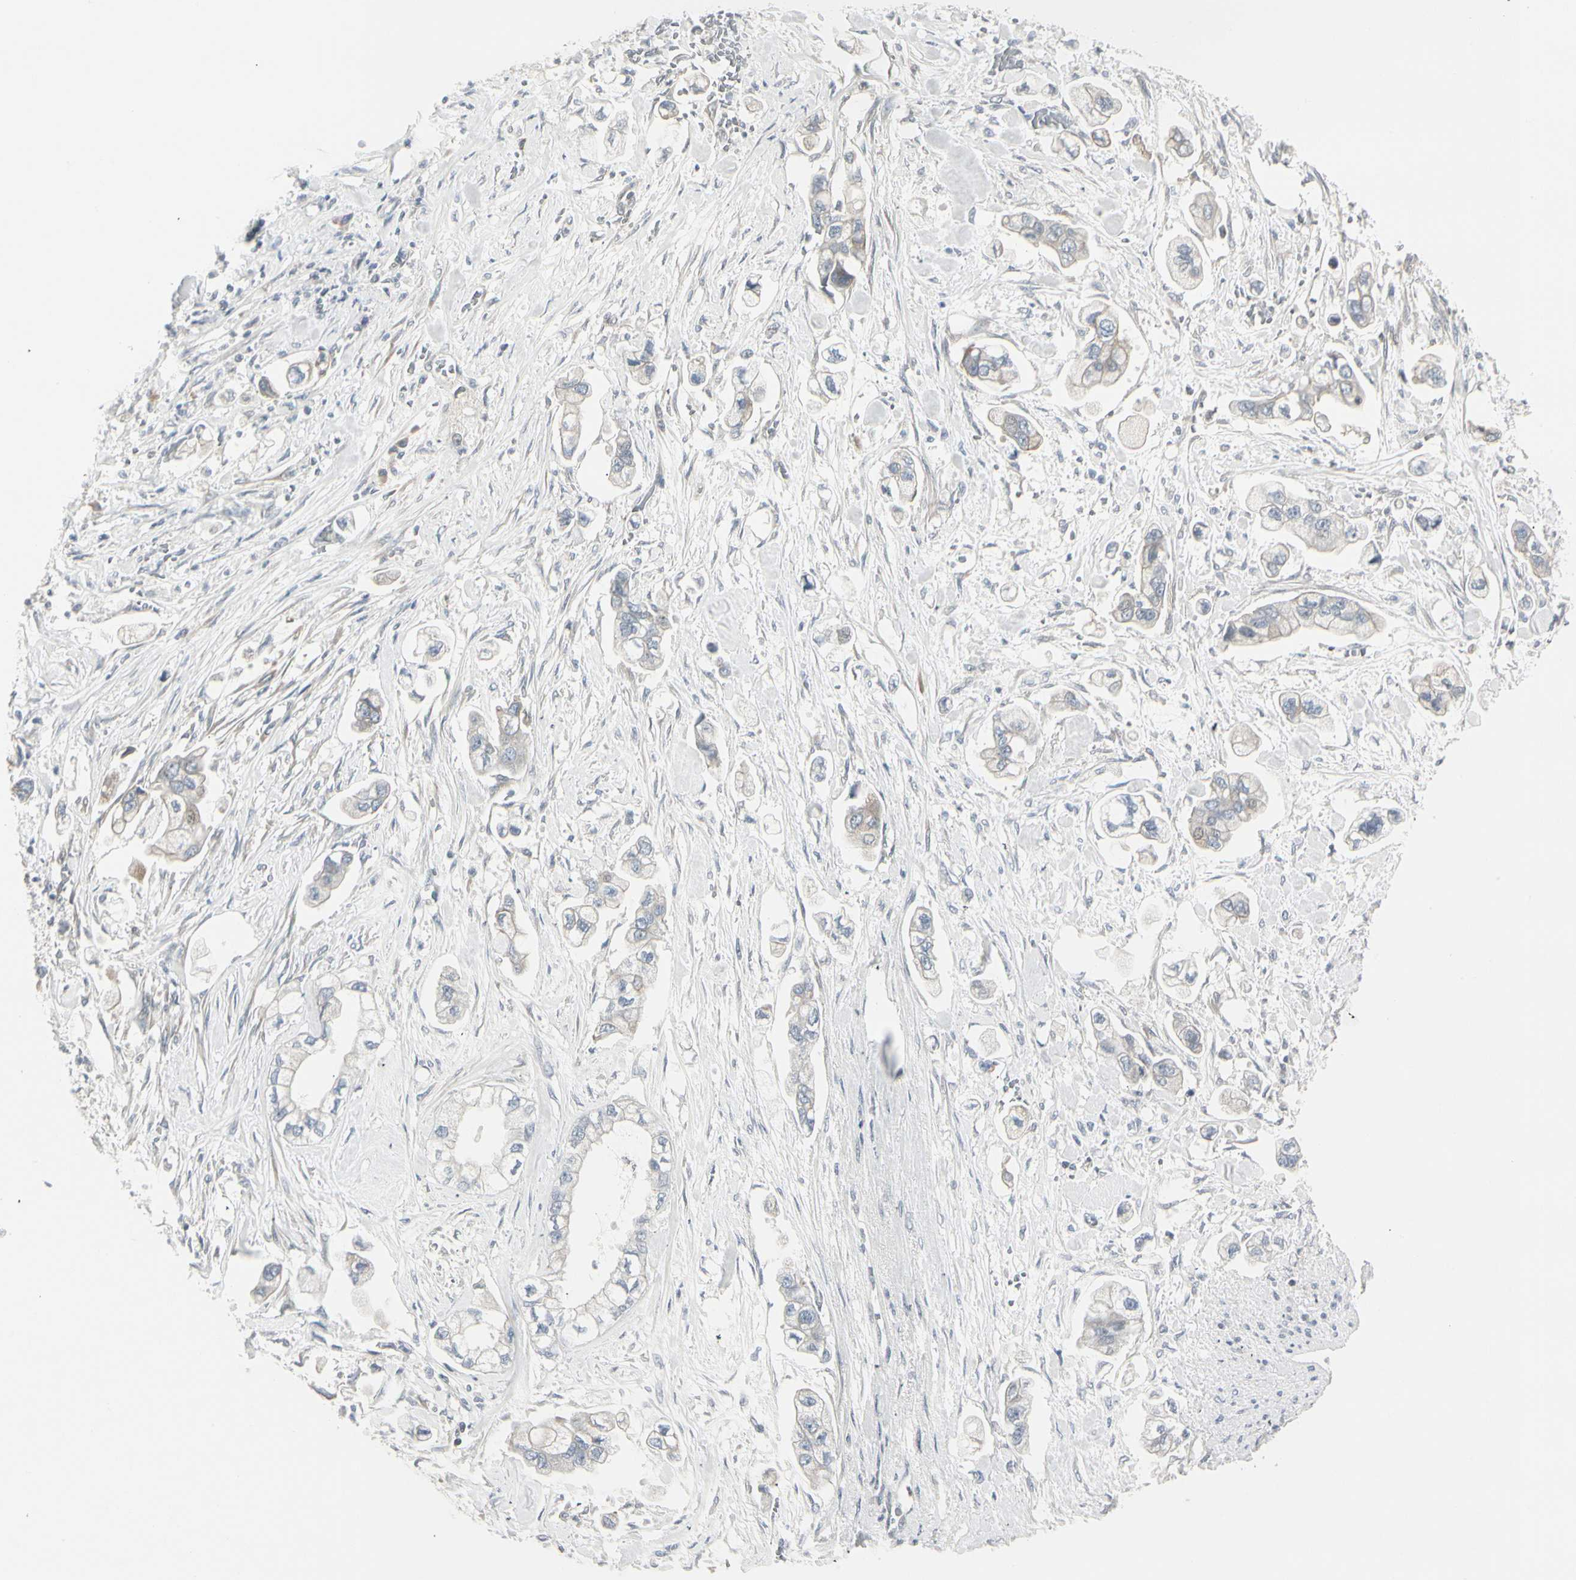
{"staining": {"intensity": "negative", "quantity": "none", "location": "none"}, "tissue": "stomach cancer", "cell_type": "Tumor cells", "image_type": "cancer", "snomed": [{"axis": "morphology", "description": "Adenocarcinoma, NOS"}, {"axis": "topography", "description": "Stomach"}], "caption": "Immunohistochemical staining of stomach adenocarcinoma reveals no significant staining in tumor cells.", "gene": "DMPK", "patient": {"sex": "male", "age": 62}}